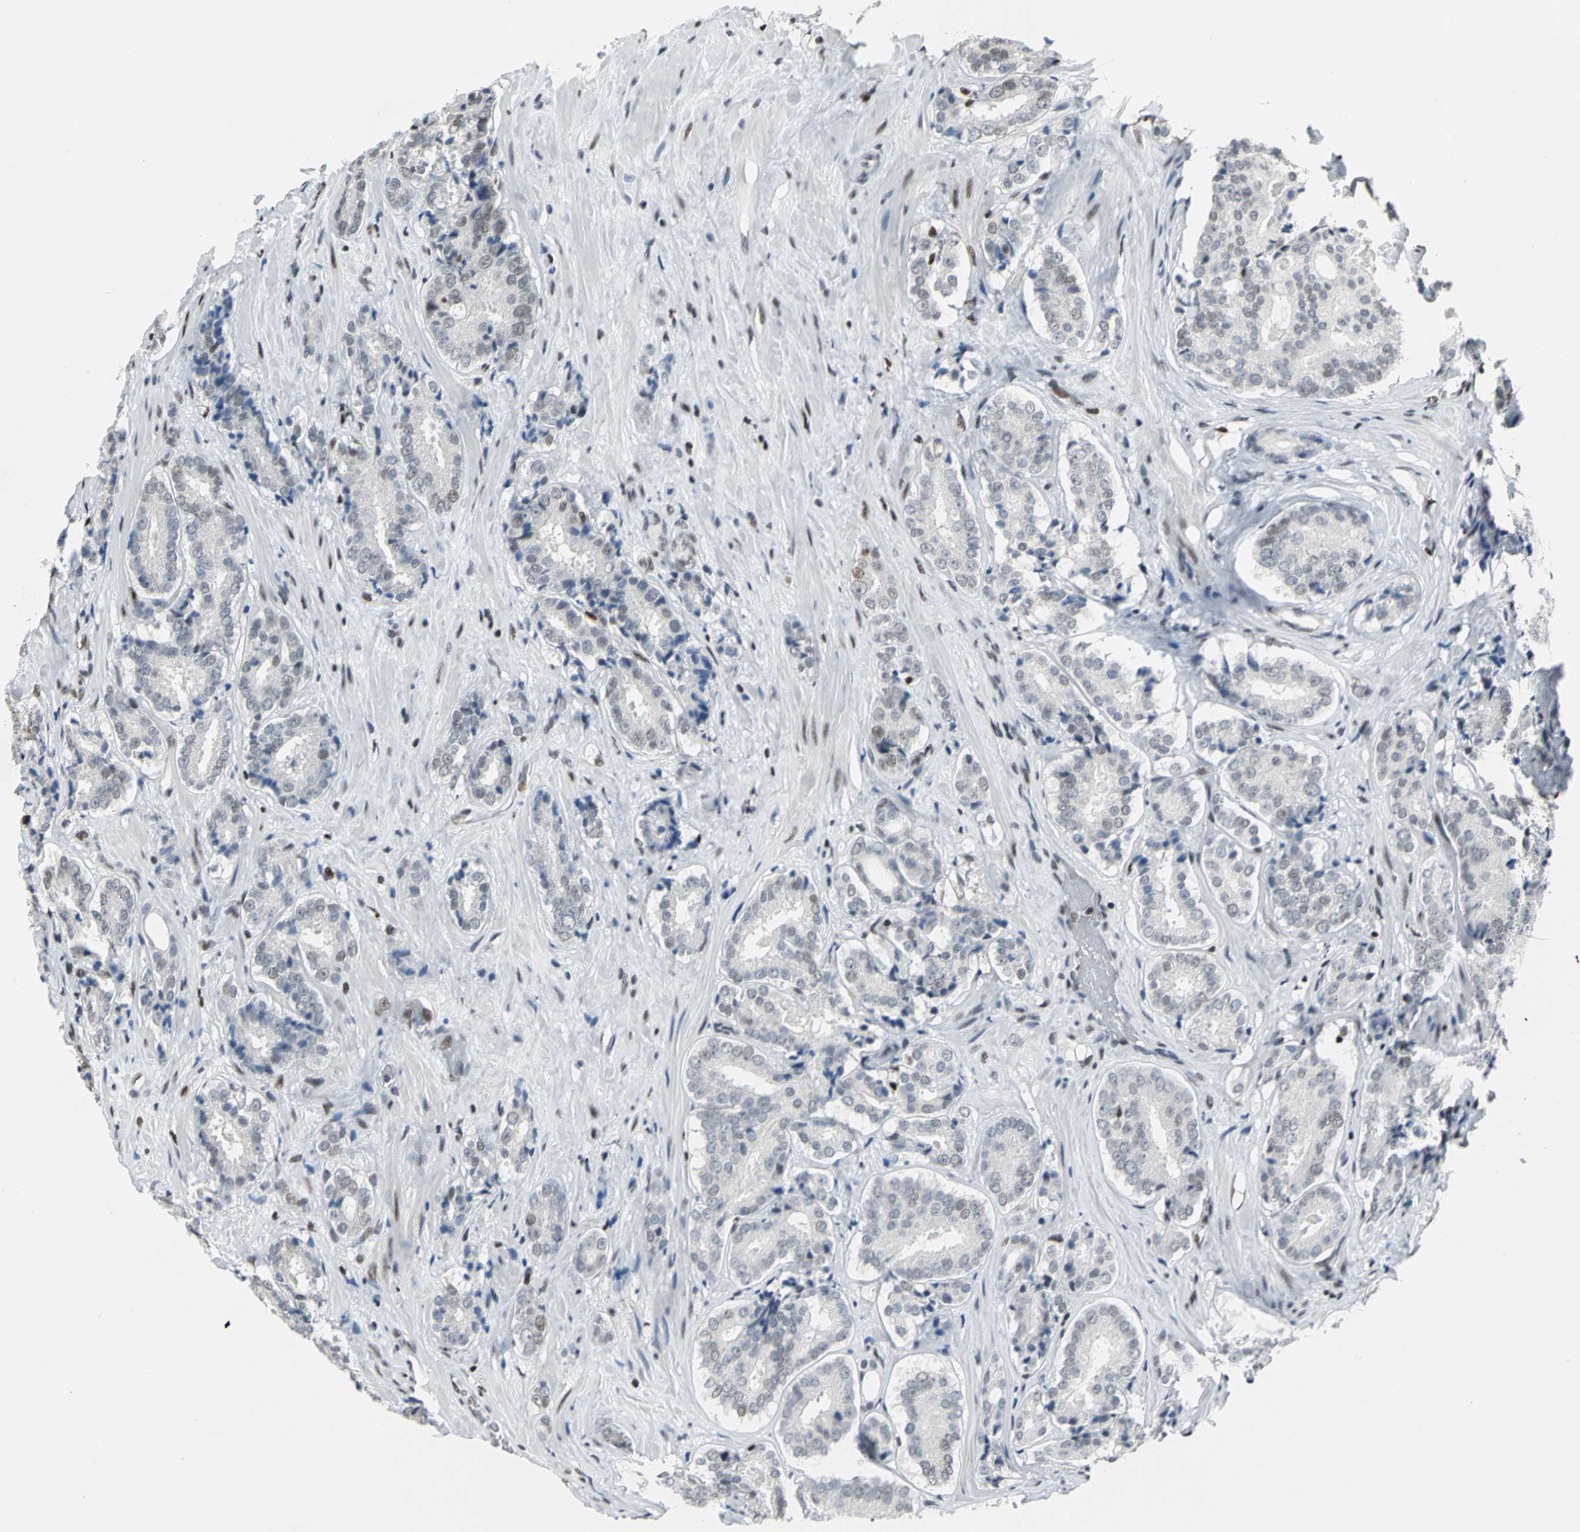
{"staining": {"intensity": "moderate", "quantity": "<25%", "location": "nuclear"}, "tissue": "prostate cancer", "cell_type": "Tumor cells", "image_type": "cancer", "snomed": [{"axis": "morphology", "description": "Adenocarcinoma, High grade"}, {"axis": "topography", "description": "Prostate"}], "caption": "A high-resolution photomicrograph shows IHC staining of prostate high-grade adenocarcinoma, which shows moderate nuclear staining in about <25% of tumor cells.", "gene": "HNRNPD", "patient": {"sex": "male", "age": 70}}